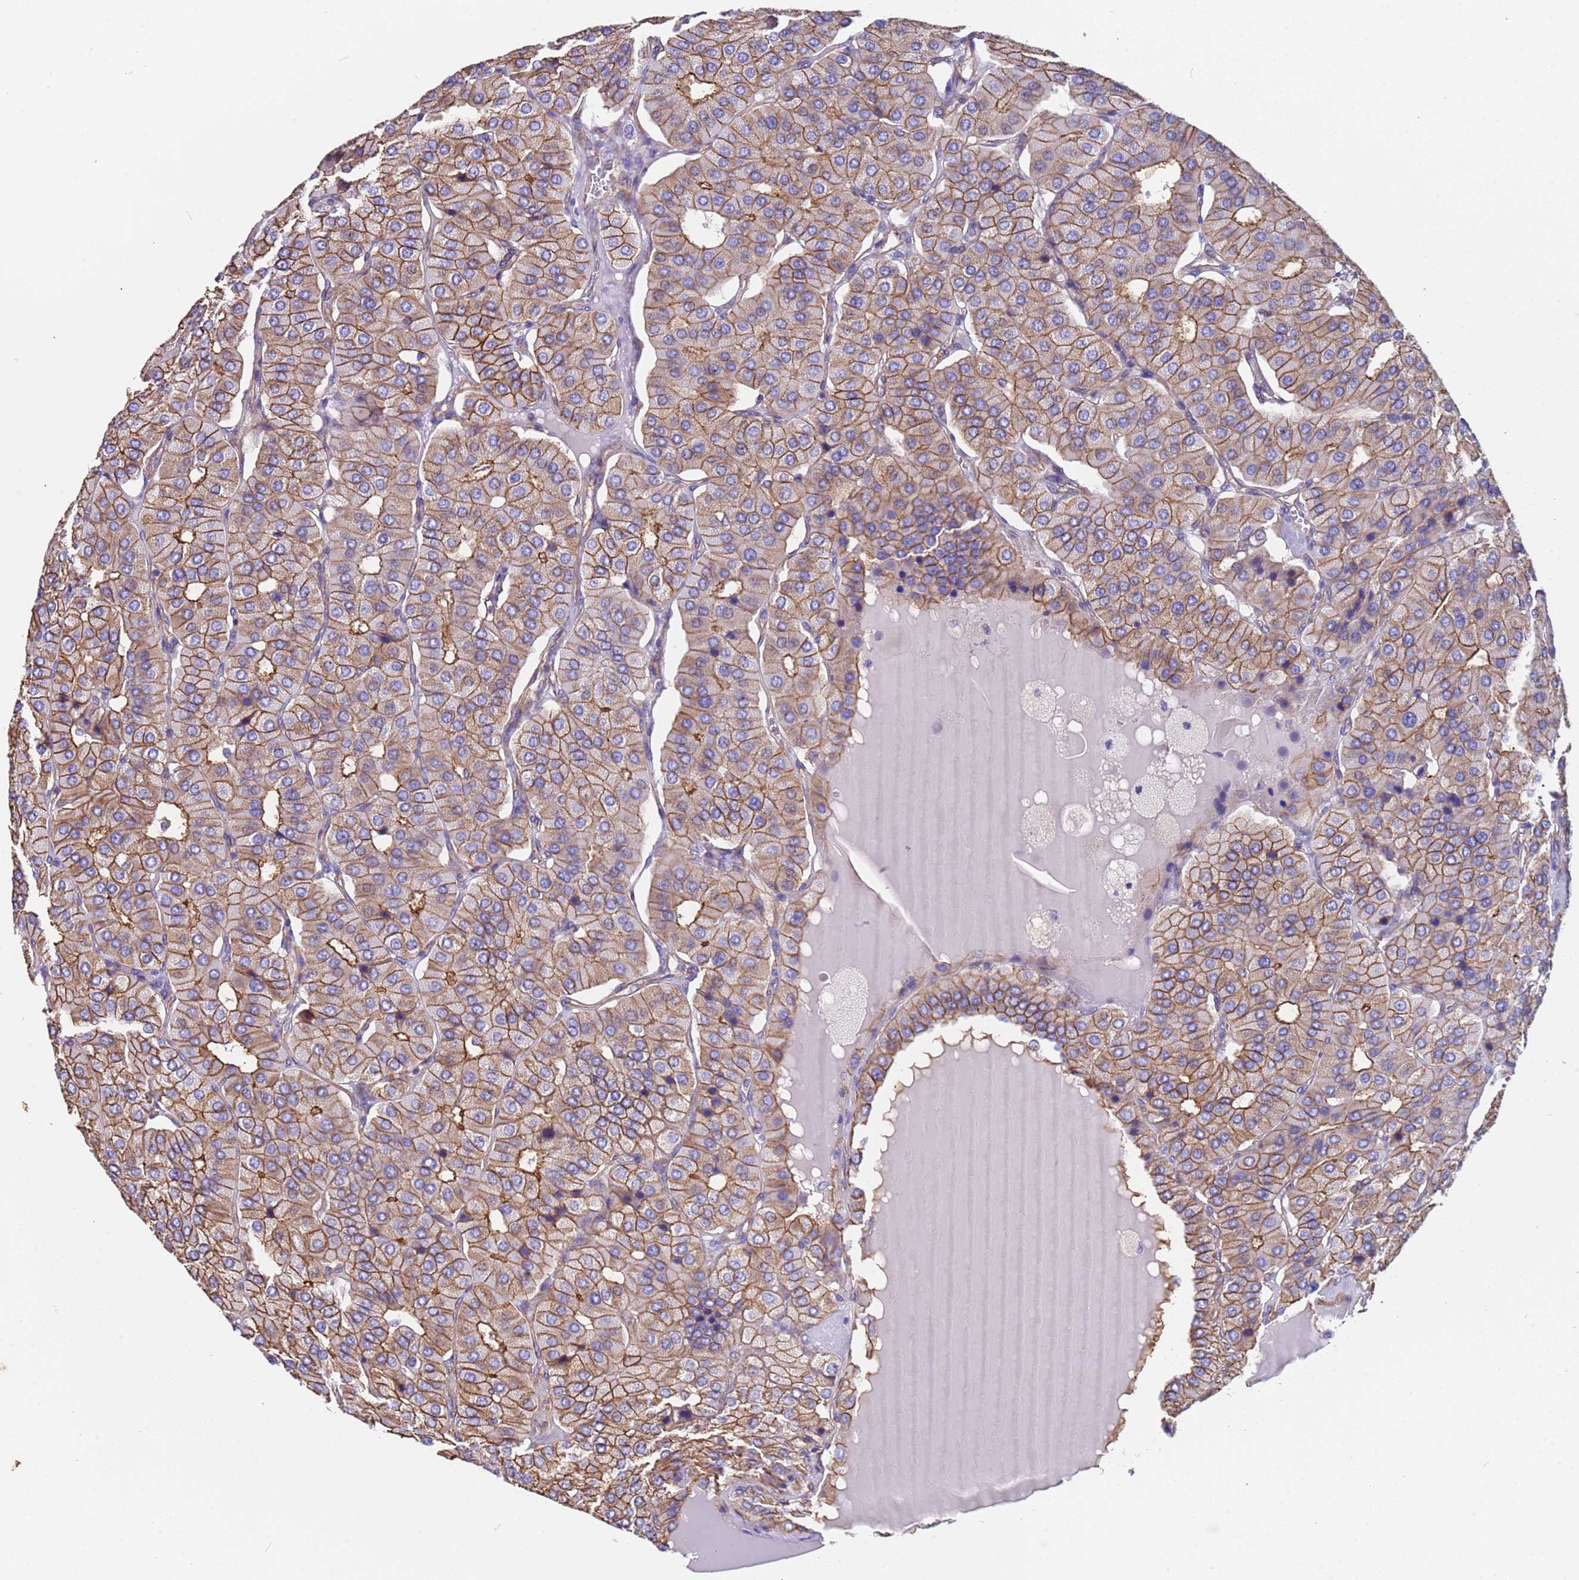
{"staining": {"intensity": "moderate", "quantity": ">75%", "location": "cytoplasmic/membranous"}, "tissue": "parathyroid gland", "cell_type": "Glandular cells", "image_type": "normal", "snomed": [{"axis": "morphology", "description": "Normal tissue, NOS"}, {"axis": "morphology", "description": "Adenoma, NOS"}, {"axis": "topography", "description": "Parathyroid gland"}], "caption": "This histopathology image reveals immunohistochemistry staining of benign human parathyroid gland, with medium moderate cytoplasmic/membranous staining in approximately >75% of glandular cells.", "gene": "ZNF248", "patient": {"sex": "female", "age": 86}}